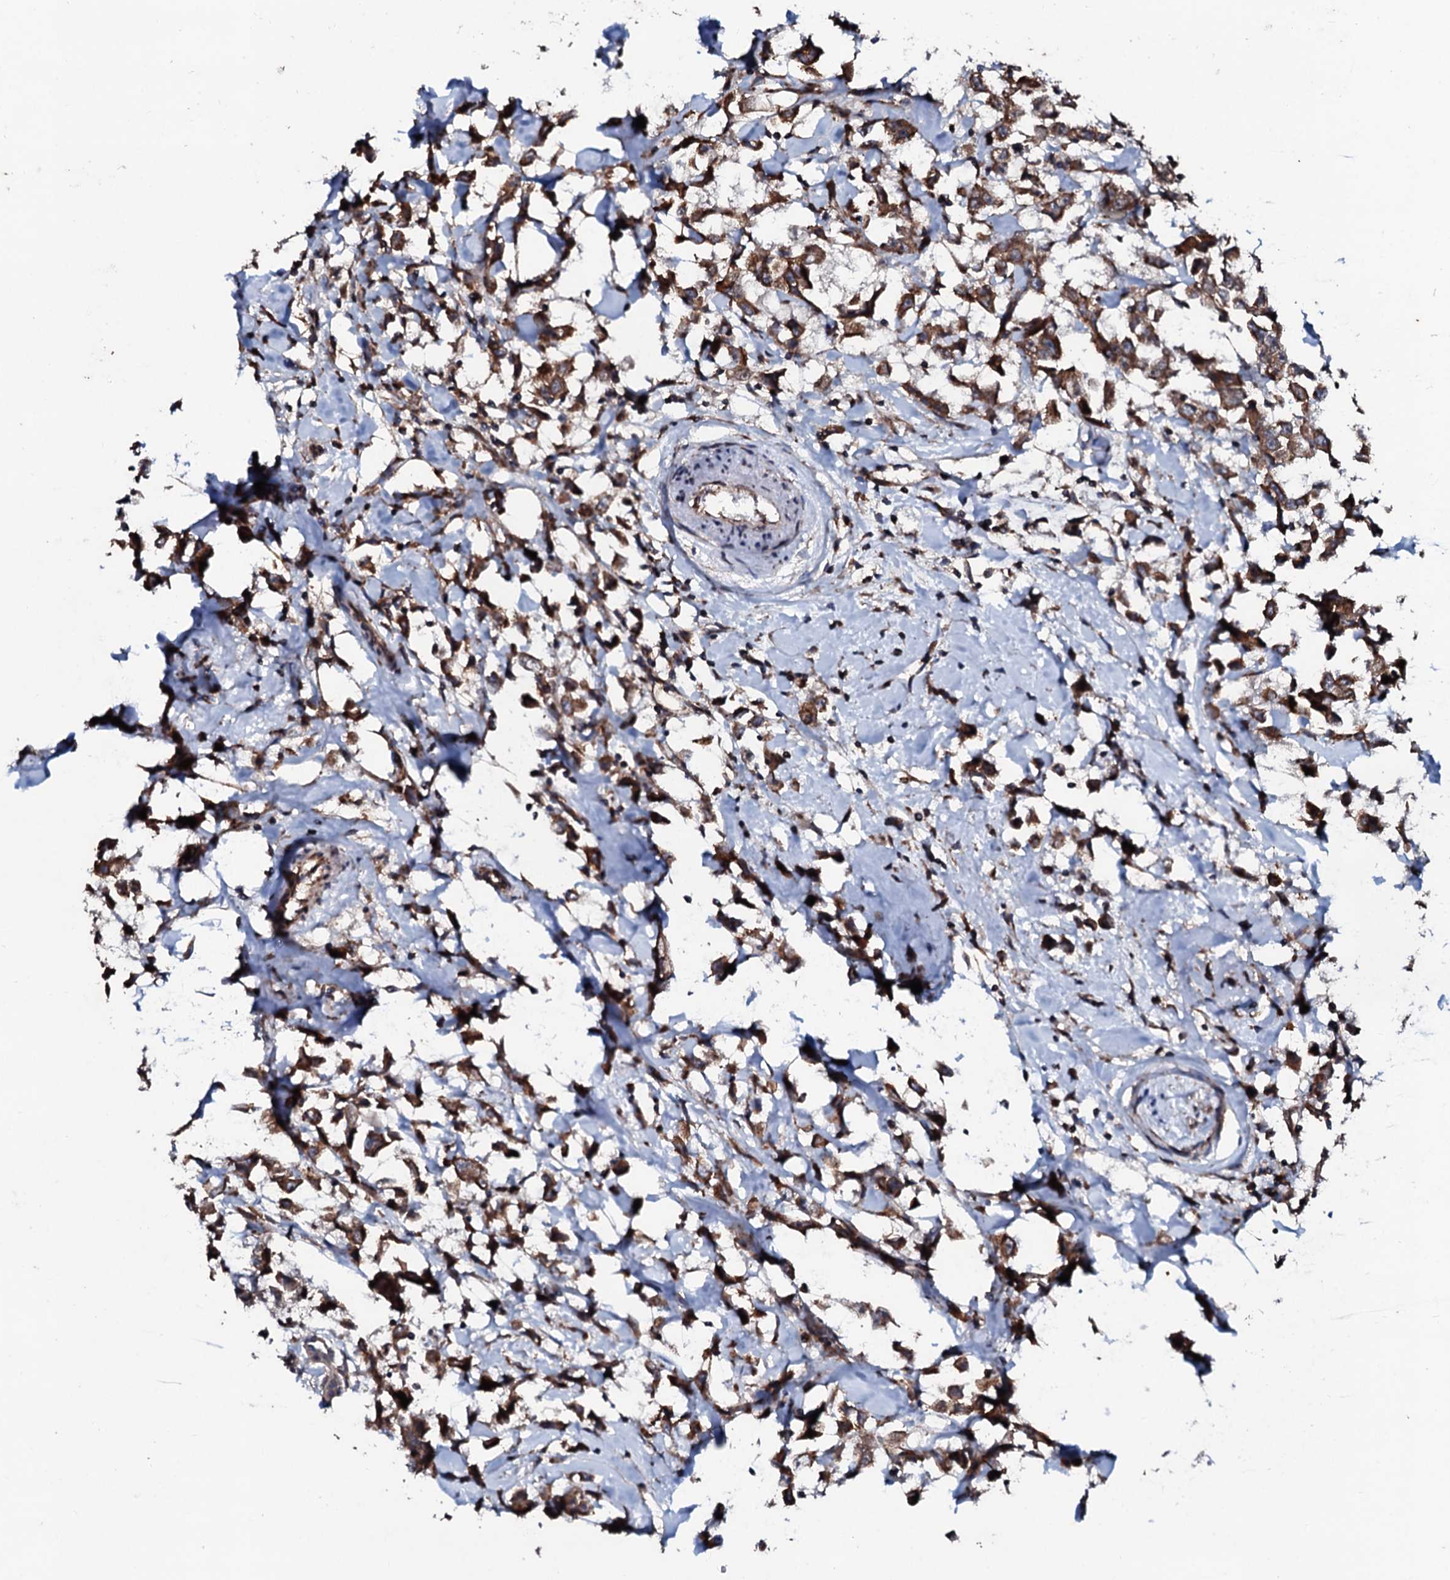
{"staining": {"intensity": "strong", "quantity": ">75%", "location": "cytoplasmic/membranous"}, "tissue": "breast cancer", "cell_type": "Tumor cells", "image_type": "cancer", "snomed": [{"axis": "morphology", "description": "Duct carcinoma"}, {"axis": "topography", "description": "Breast"}], "caption": "Strong cytoplasmic/membranous staining for a protein is present in about >75% of tumor cells of breast cancer (intraductal carcinoma) using immunohistochemistry.", "gene": "SDHAF2", "patient": {"sex": "female", "age": 61}}